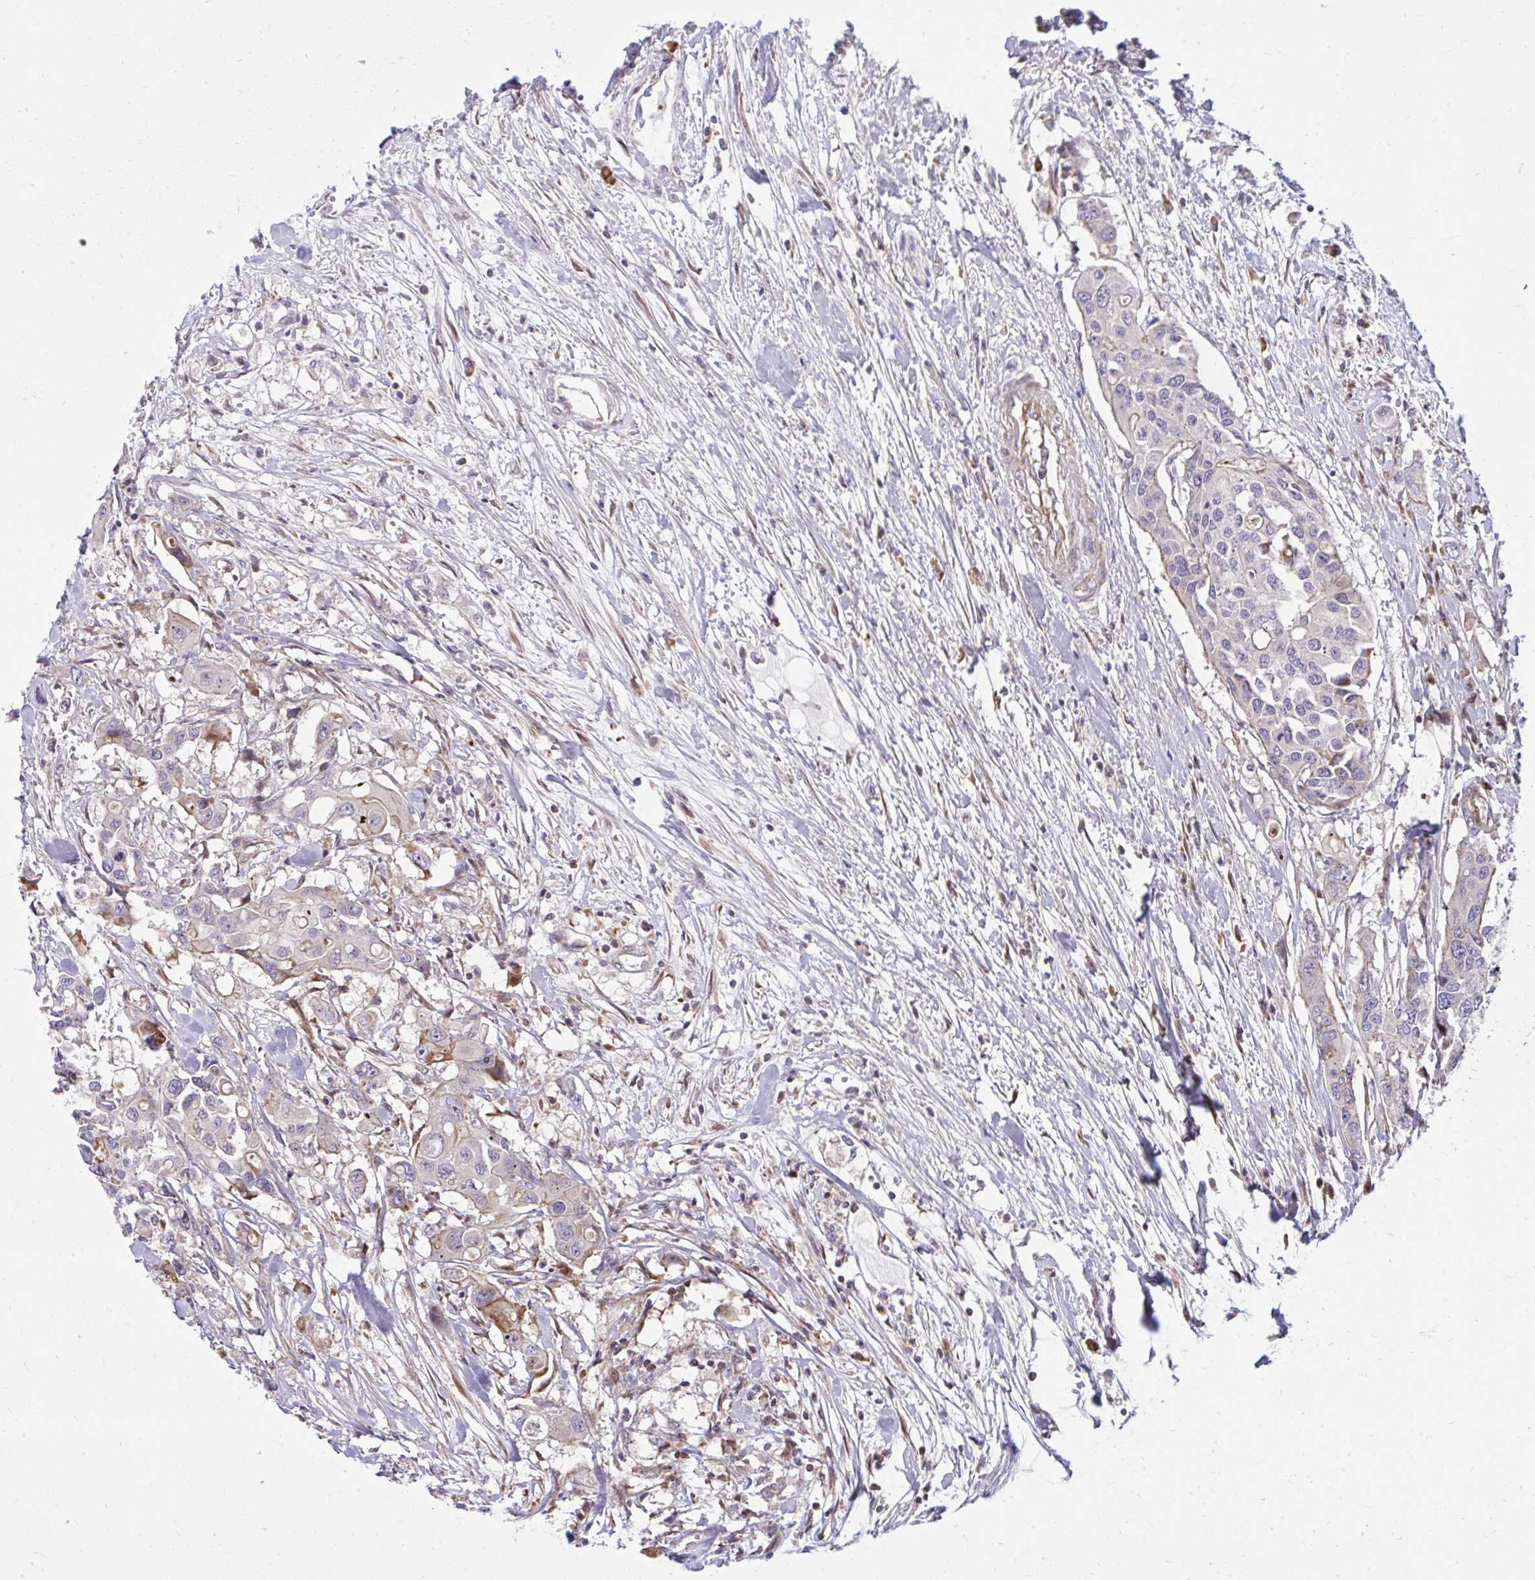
{"staining": {"intensity": "negative", "quantity": "none", "location": "none"}, "tissue": "colorectal cancer", "cell_type": "Tumor cells", "image_type": "cancer", "snomed": [{"axis": "morphology", "description": "Adenocarcinoma, NOS"}, {"axis": "topography", "description": "Colon"}], "caption": "This is an immunohistochemistry (IHC) histopathology image of human colorectal adenocarcinoma. There is no expression in tumor cells.", "gene": "ZSCAN9", "patient": {"sex": "male", "age": 77}}